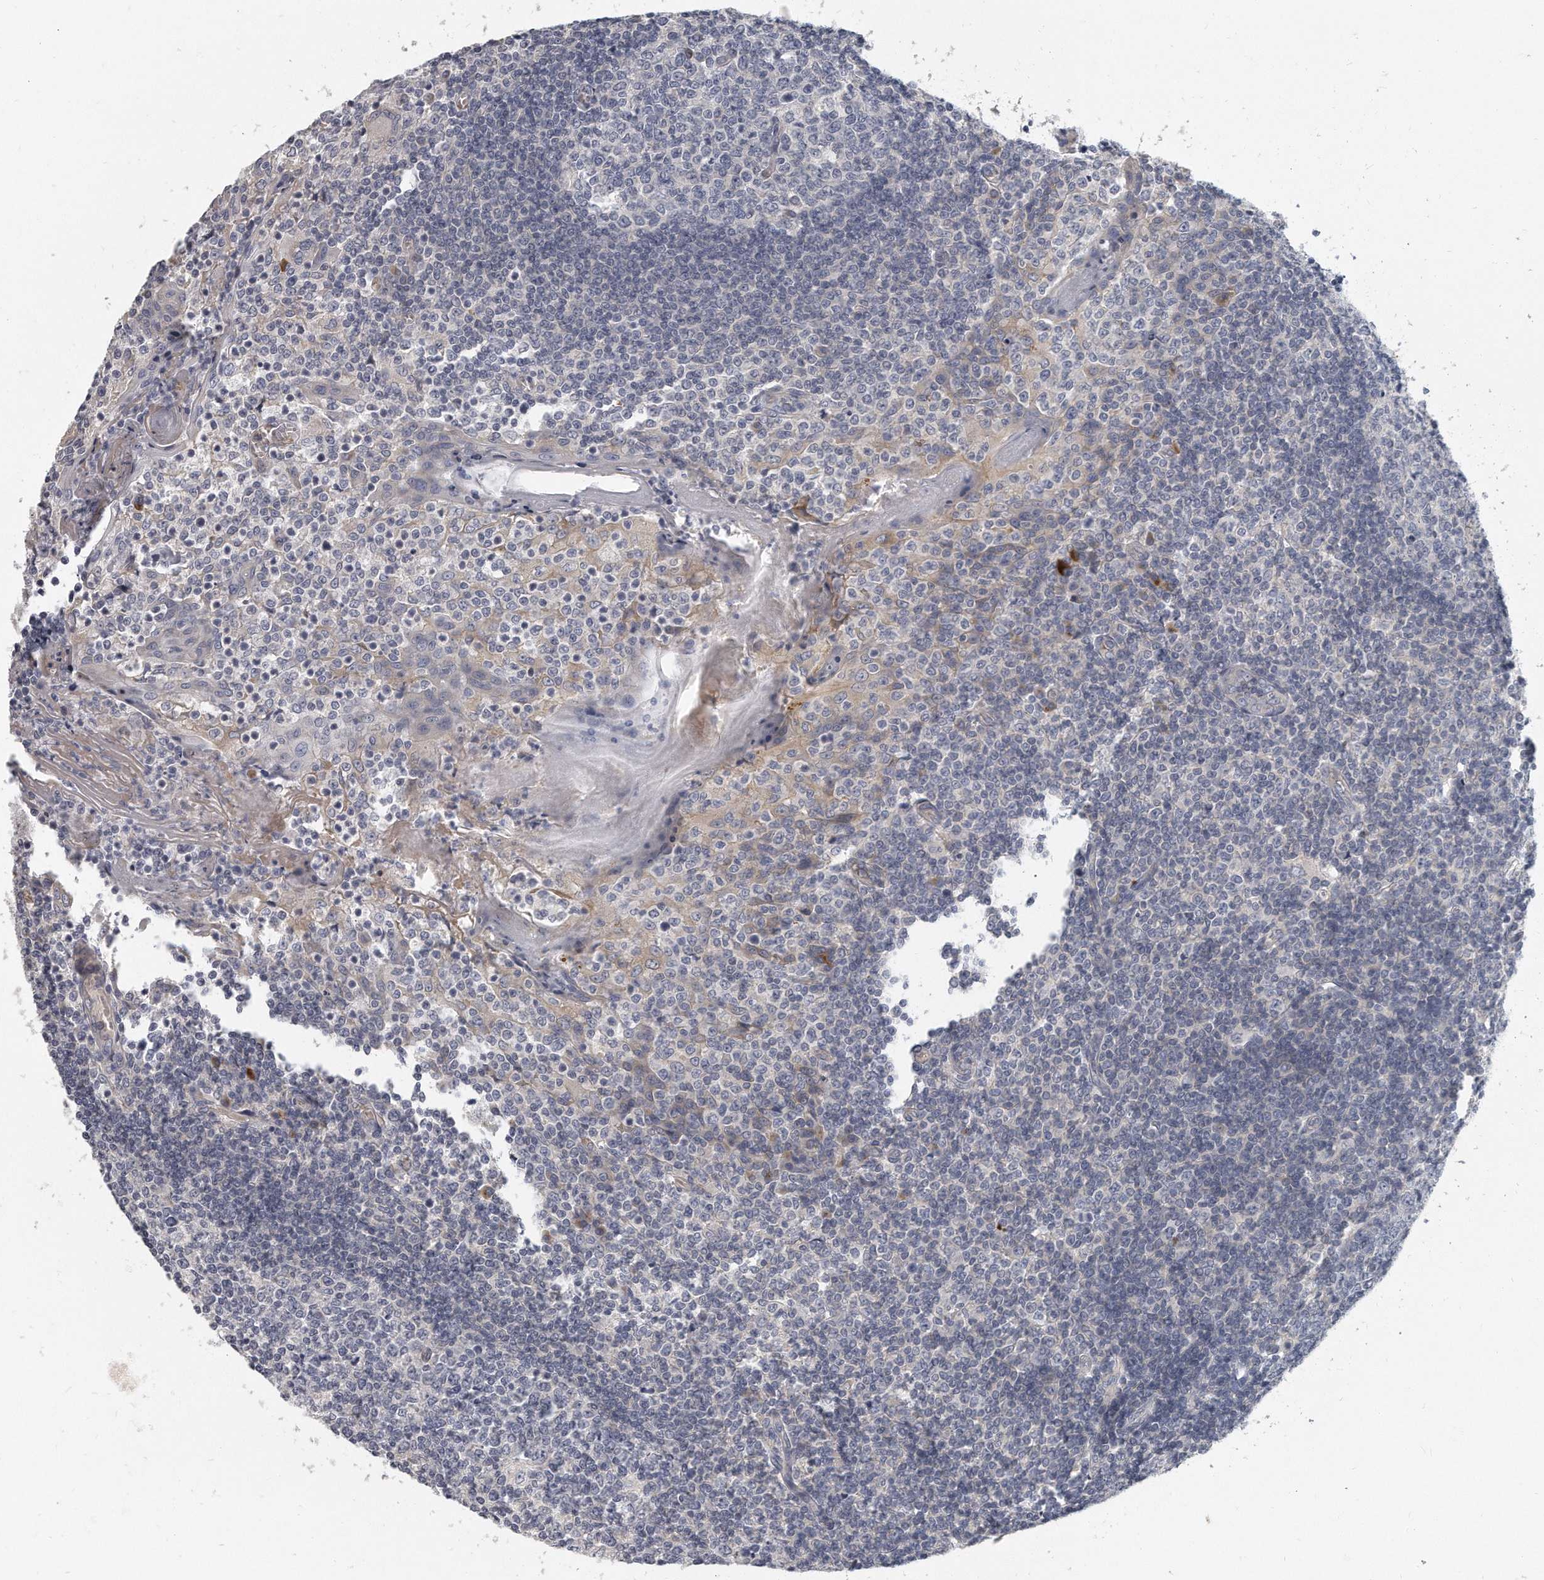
{"staining": {"intensity": "negative", "quantity": "none", "location": "none"}, "tissue": "tonsil", "cell_type": "Germinal center cells", "image_type": "normal", "snomed": [{"axis": "morphology", "description": "Normal tissue, NOS"}, {"axis": "topography", "description": "Tonsil"}], "caption": "A histopathology image of tonsil stained for a protein demonstrates no brown staining in germinal center cells.", "gene": "PLEKHA6", "patient": {"sex": "female", "age": 19}}